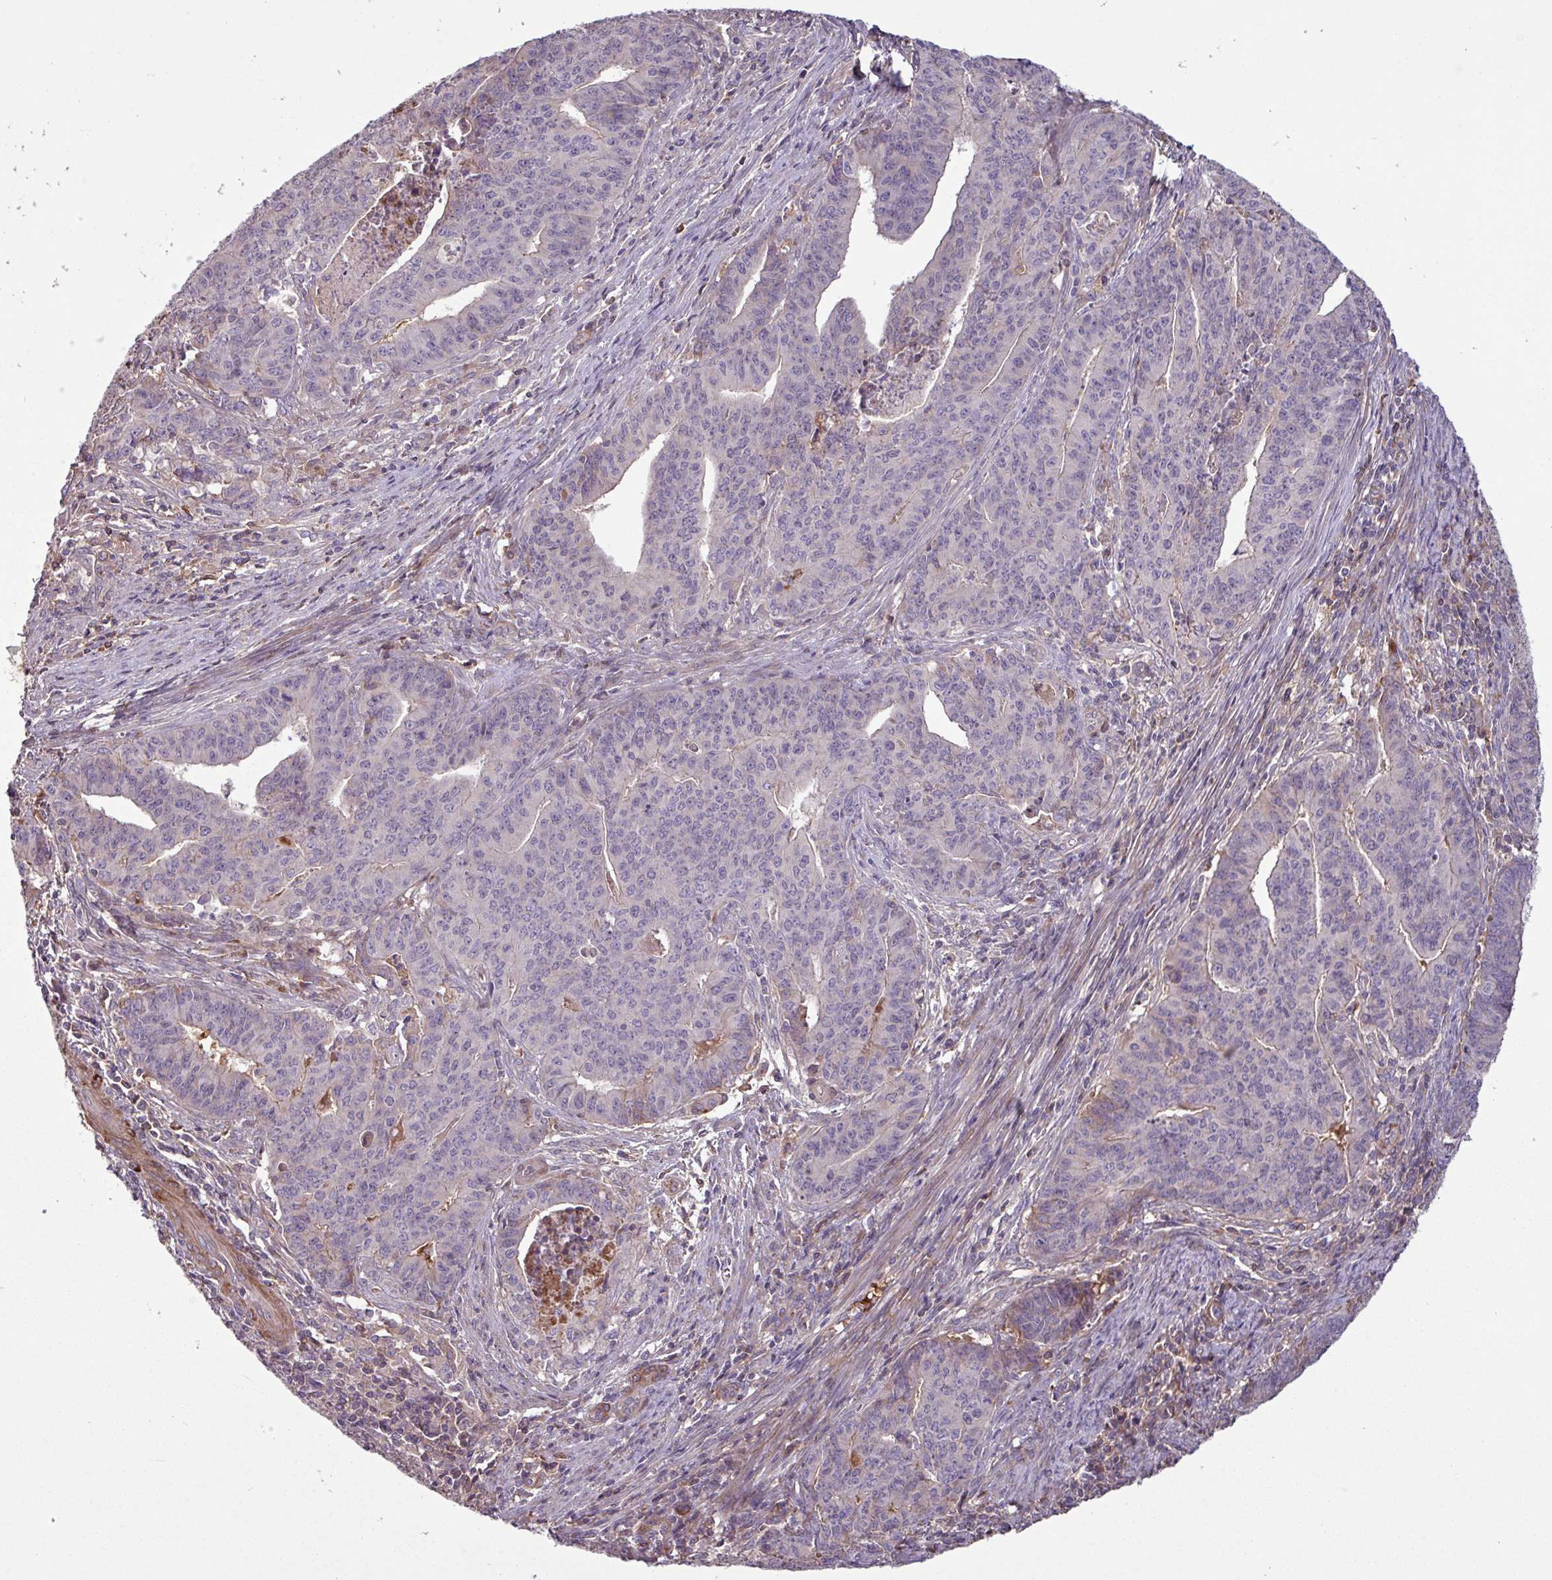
{"staining": {"intensity": "negative", "quantity": "none", "location": "none"}, "tissue": "endometrial cancer", "cell_type": "Tumor cells", "image_type": "cancer", "snomed": [{"axis": "morphology", "description": "Adenocarcinoma, NOS"}, {"axis": "topography", "description": "Endometrium"}], "caption": "Tumor cells show no significant positivity in adenocarcinoma (endometrial). (Brightfield microscopy of DAB (3,3'-diaminobenzidine) immunohistochemistry at high magnification).", "gene": "C4B", "patient": {"sex": "female", "age": 59}}